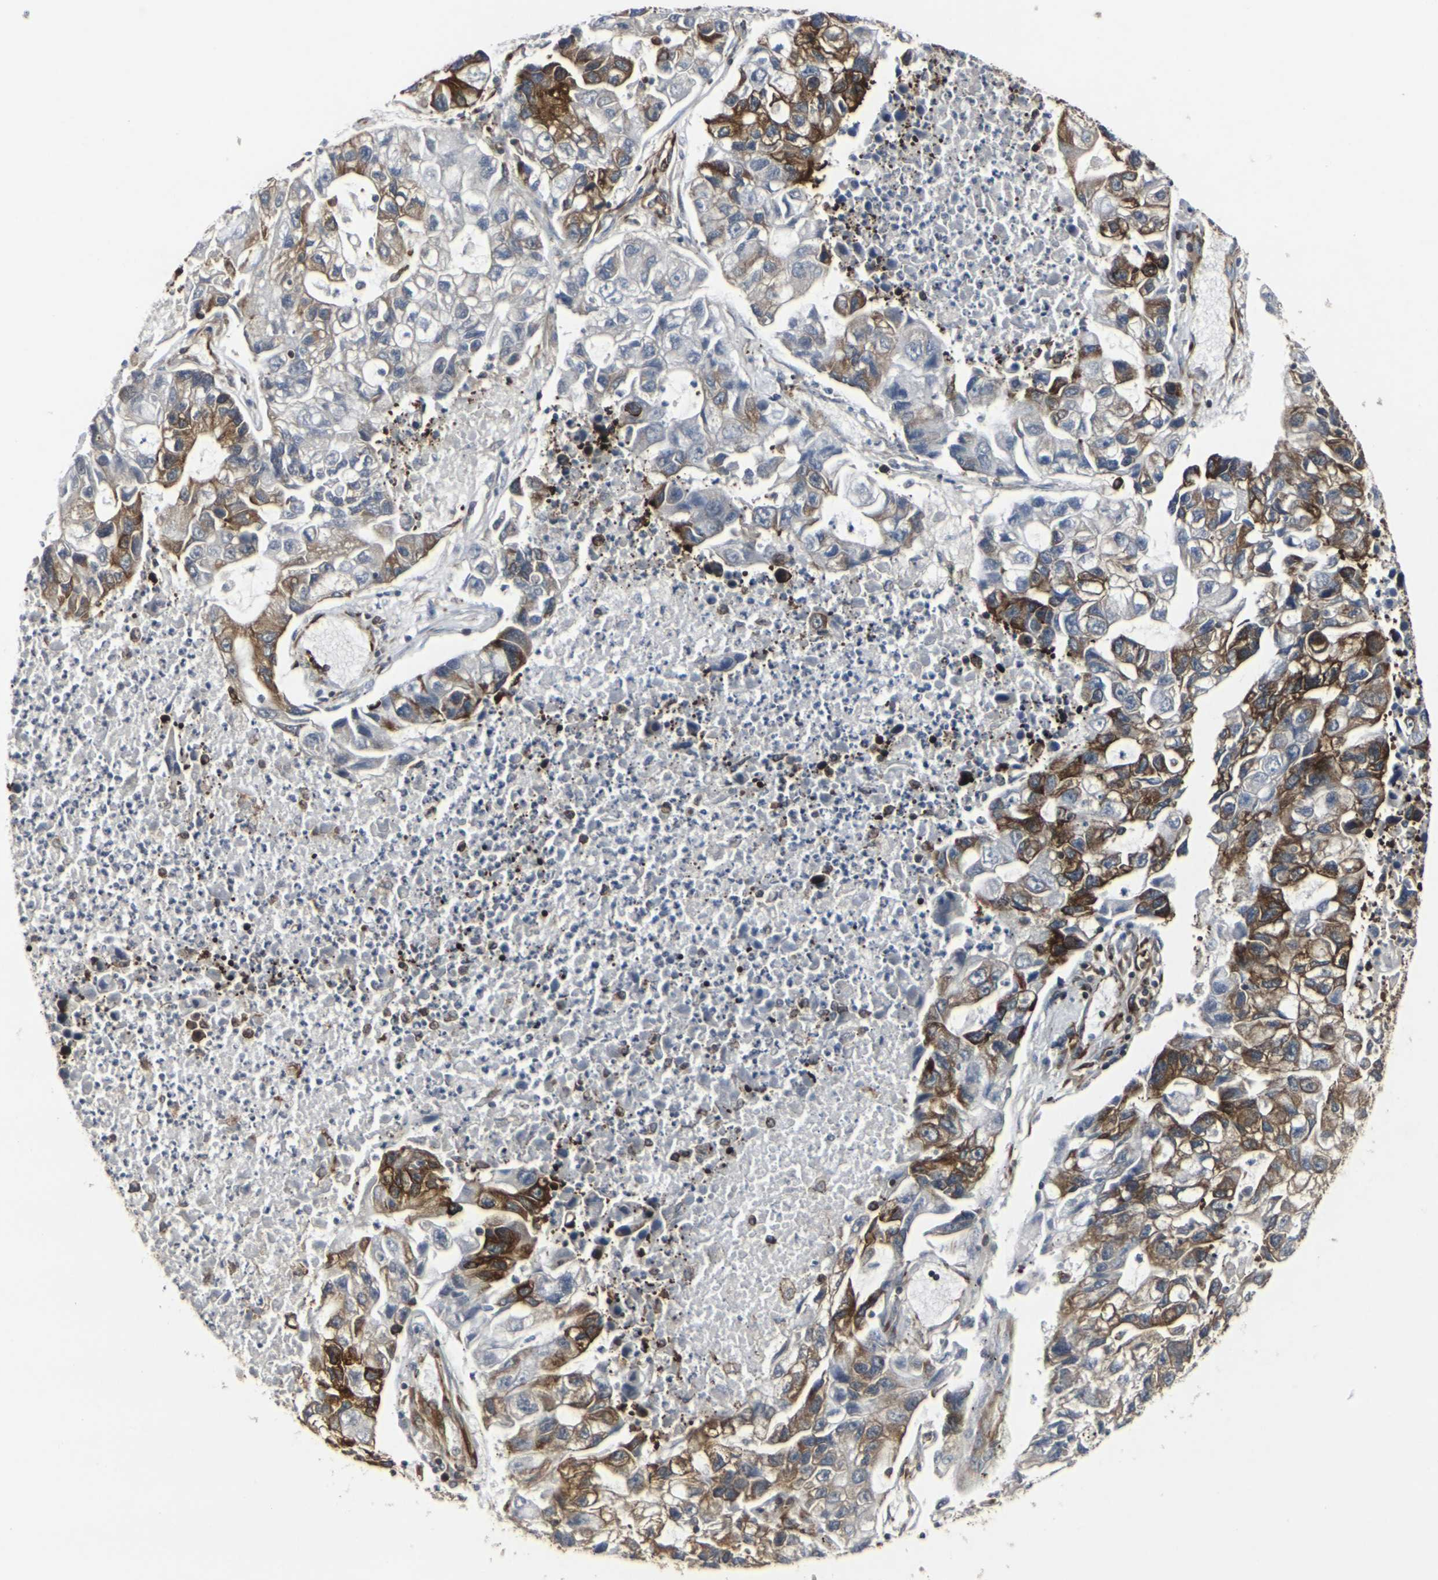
{"staining": {"intensity": "strong", "quantity": "25%-75%", "location": "cytoplasmic/membranous"}, "tissue": "lung cancer", "cell_type": "Tumor cells", "image_type": "cancer", "snomed": [{"axis": "morphology", "description": "Adenocarcinoma, NOS"}, {"axis": "topography", "description": "Lung"}], "caption": "Protein analysis of adenocarcinoma (lung) tissue demonstrates strong cytoplasmic/membranous expression in approximately 25%-75% of tumor cells.", "gene": "MARCHF2", "patient": {"sex": "female", "age": 51}}